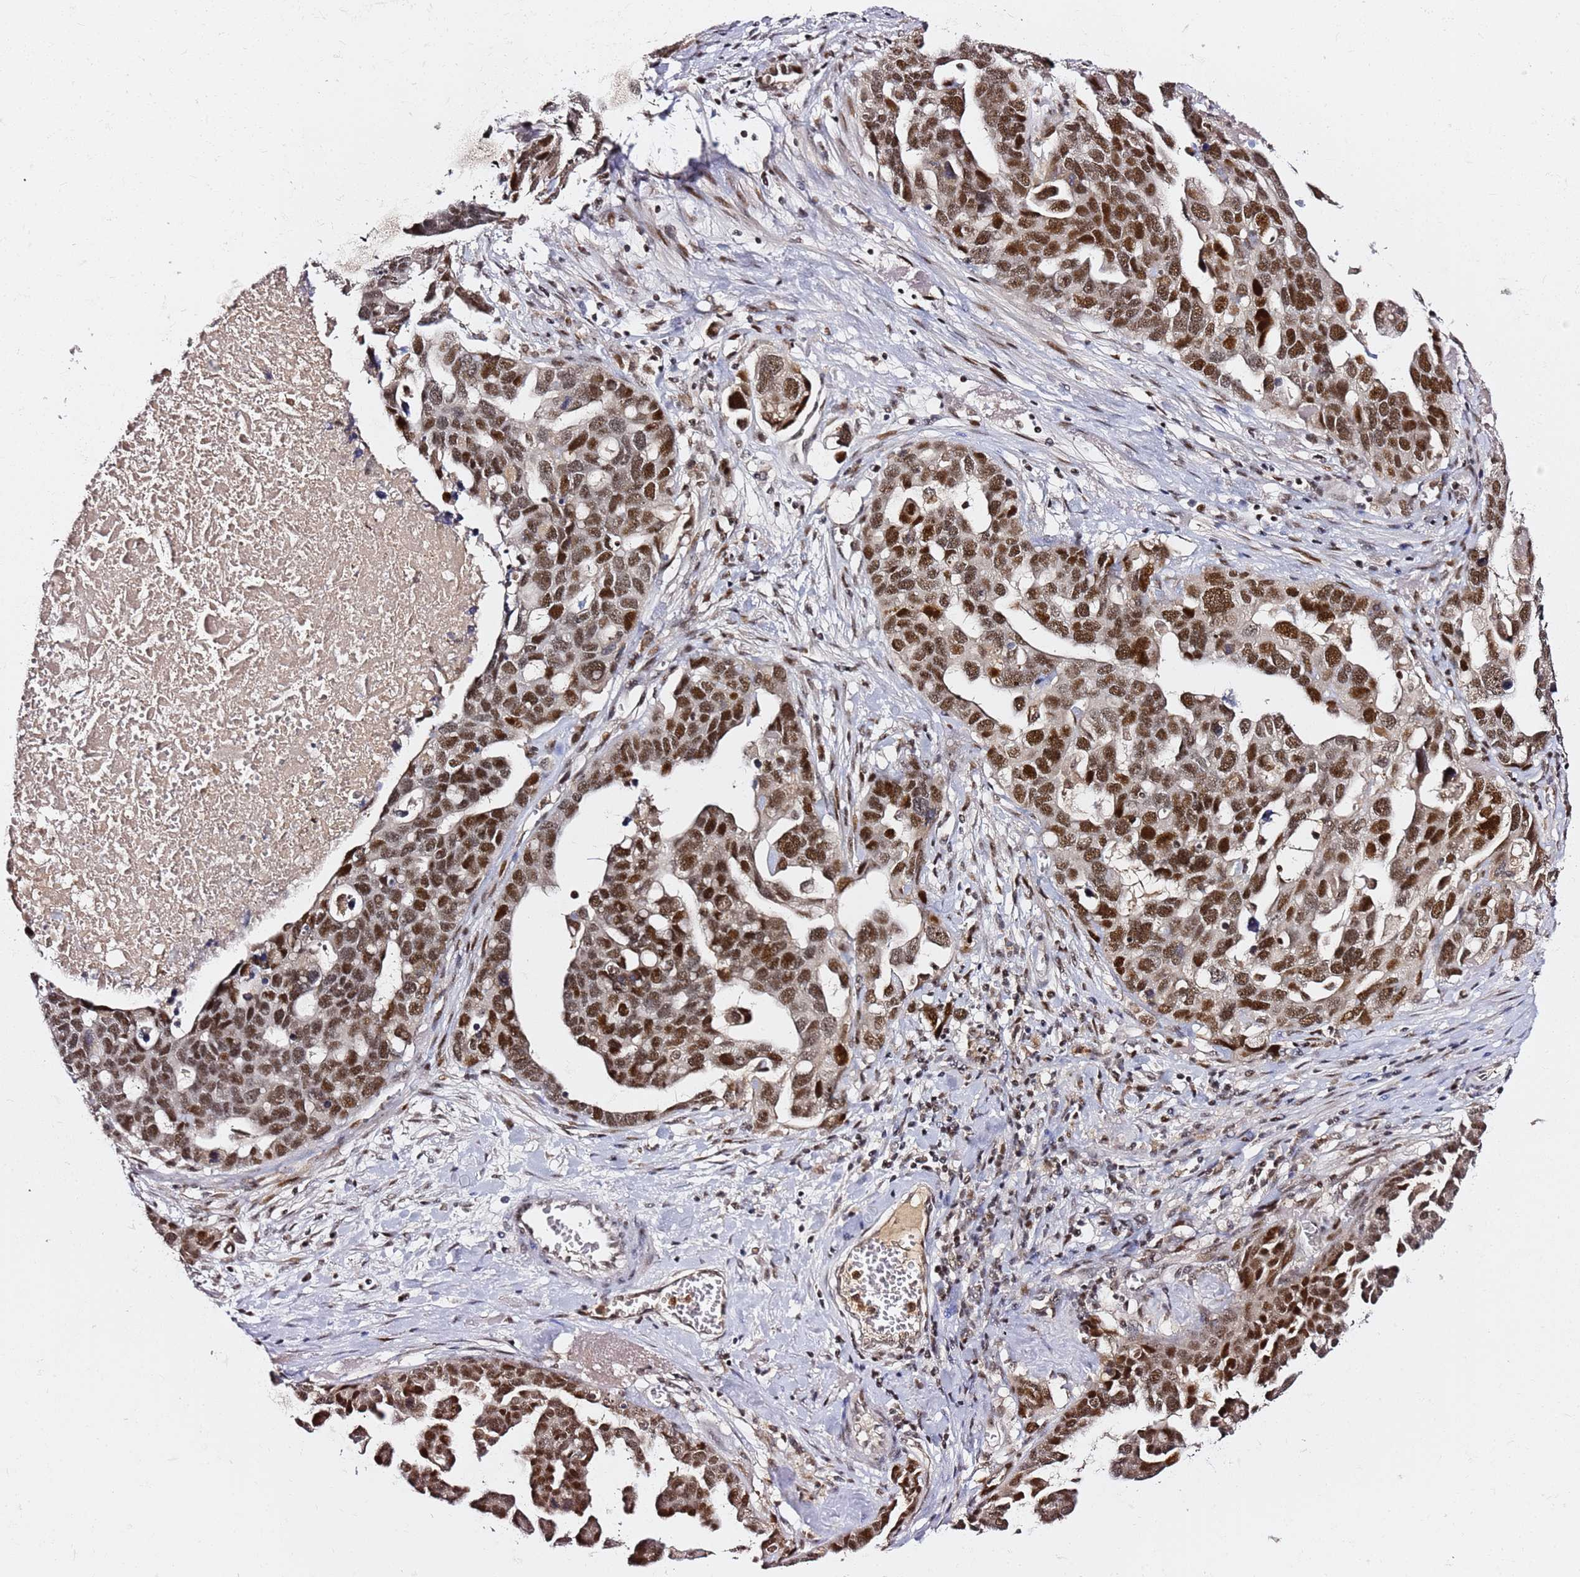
{"staining": {"intensity": "strong", "quantity": ">75%", "location": "nuclear"}, "tissue": "ovarian cancer", "cell_type": "Tumor cells", "image_type": "cancer", "snomed": [{"axis": "morphology", "description": "Cystadenocarcinoma, serous, NOS"}, {"axis": "topography", "description": "Ovary"}], "caption": "Brown immunohistochemical staining in human ovarian serous cystadenocarcinoma reveals strong nuclear positivity in about >75% of tumor cells. The staining was performed using DAB (3,3'-diaminobenzidine) to visualize the protein expression in brown, while the nuclei were stained in blue with hematoxylin (Magnification: 20x).", "gene": "FCF1", "patient": {"sex": "female", "age": 54}}